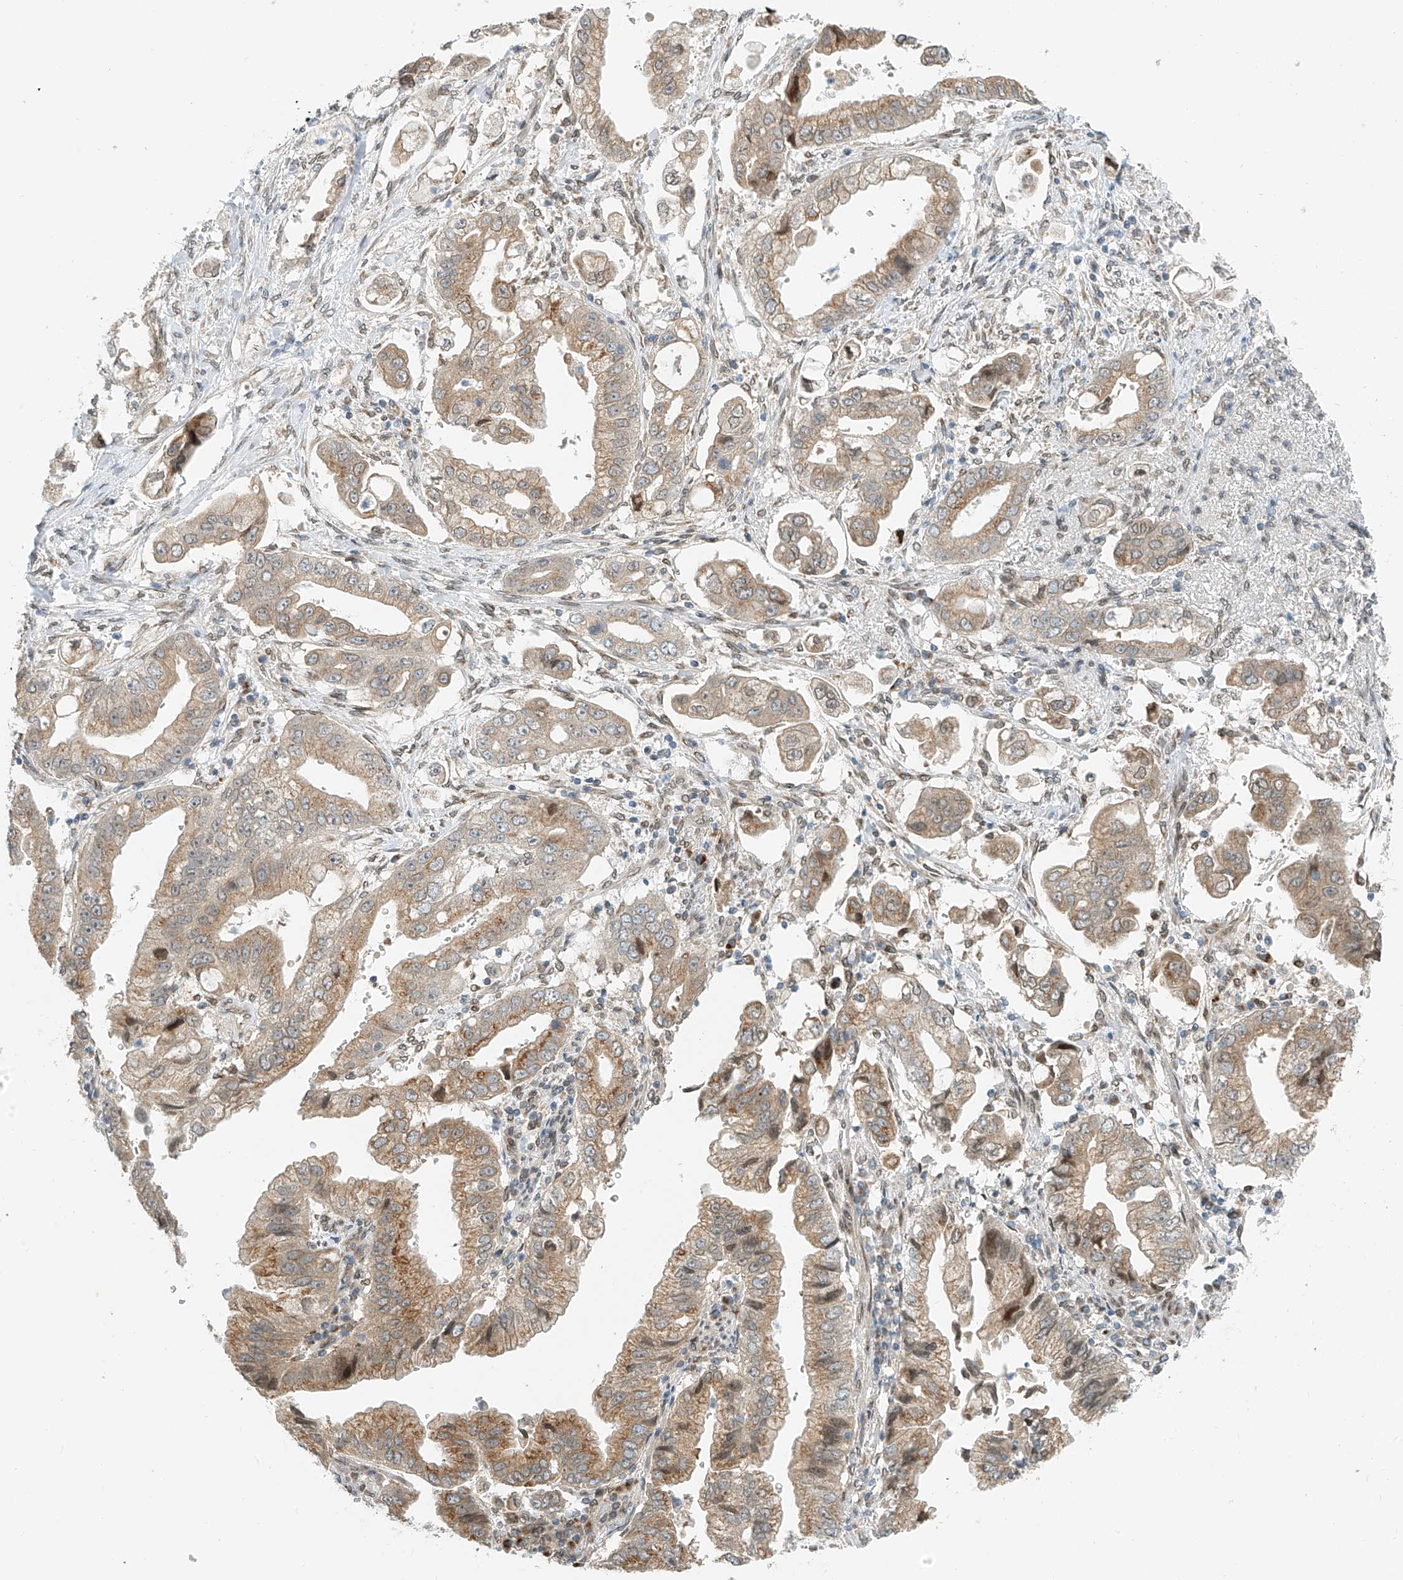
{"staining": {"intensity": "moderate", "quantity": "25%-75%", "location": "cytoplasmic/membranous,nuclear"}, "tissue": "stomach cancer", "cell_type": "Tumor cells", "image_type": "cancer", "snomed": [{"axis": "morphology", "description": "Adenocarcinoma, NOS"}, {"axis": "topography", "description": "Stomach"}], "caption": "Stomach cancer stained with a protein marker demonstrates moderate staining in tumor cells.", "gene": "STARD9", "patient": {"sex": "male", "age": 62}}